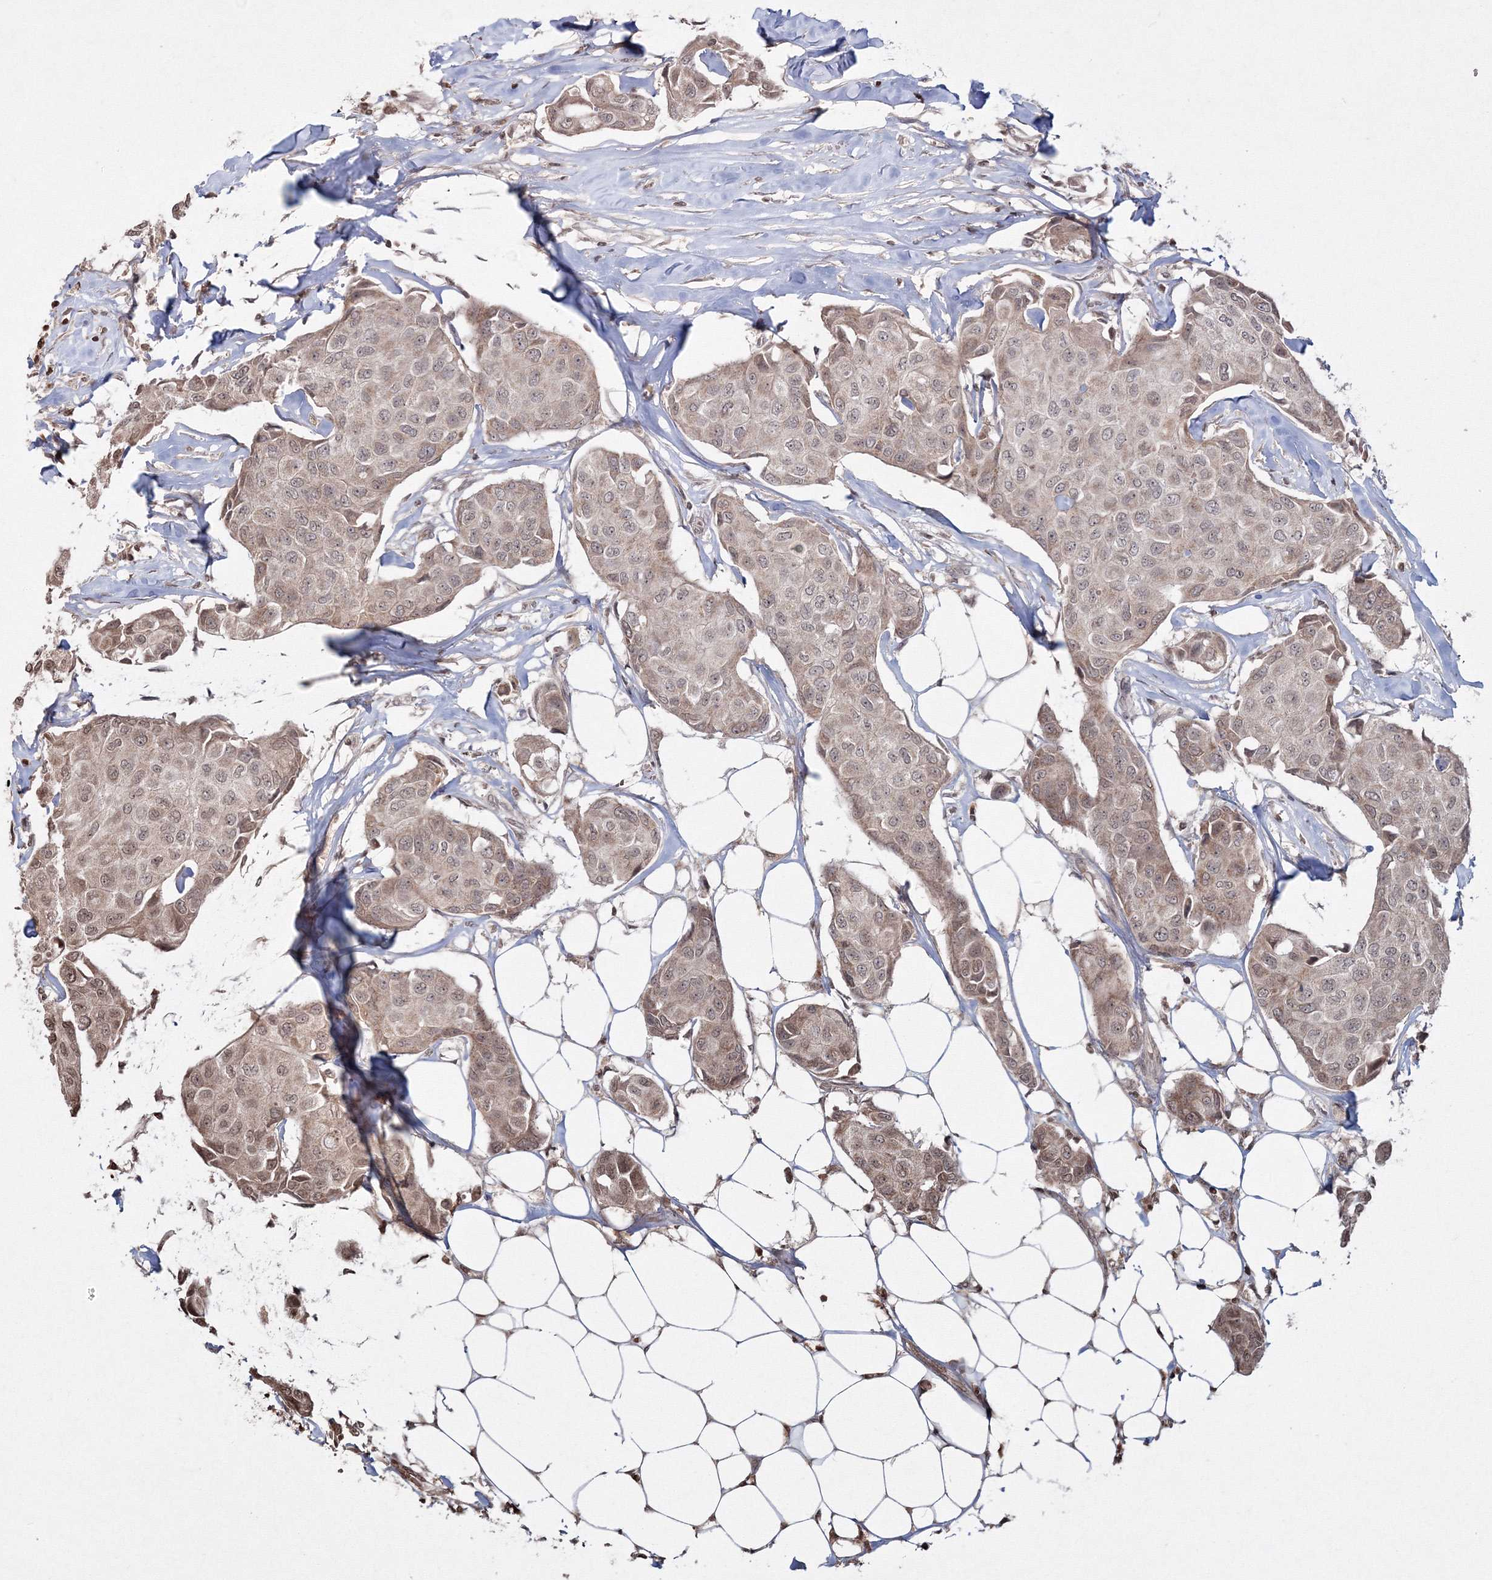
{"staining": {"intensity": "weak", "quantity": "25%-75%", "location": "nuclear"}, "tissue": "breast cancer", "cell_type": "Tumor cells", "image_type": "cancer", "snomed": [{"axis": "morphology", "description": "Duct carcinoma"}, {"axis": "topography", "description": "Breast"}], "caption": "This micrograph shows breast cancer (infiltrating ductal carcinoma) stained with immunohistochemistry (IHC) to label a protein in brown. The nuclear of tumor cells show weak positivity for the protein. Nuclei are counter-stained blue.", "gene": "PEX13", "patient": {"sex": "female", "age": 80}}